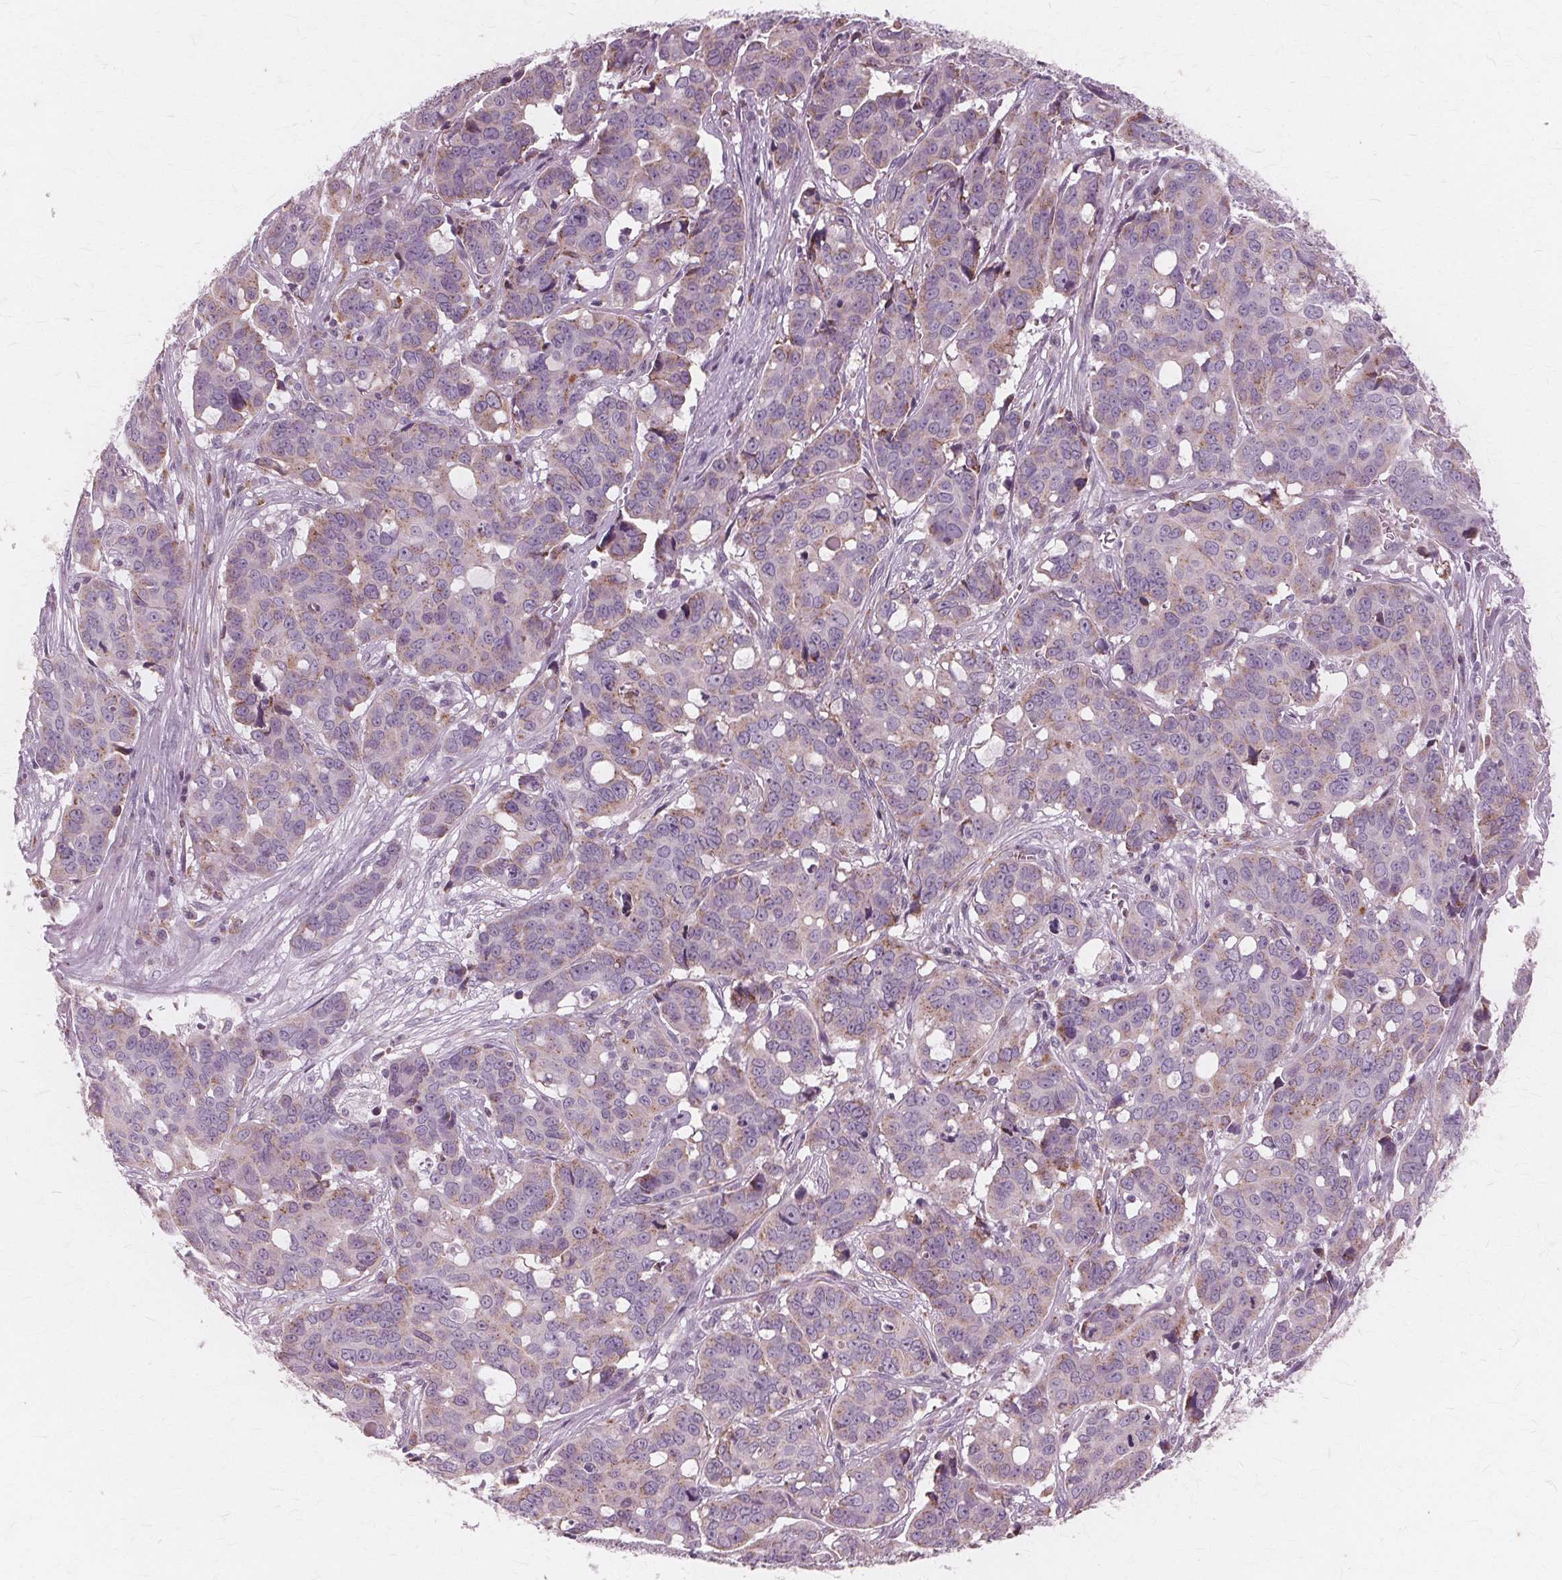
{"staining": {"intensity": "weak", "quantity": "<25%", "location": "cytoplasmic/membranous"}, "tissue": "ovarian cancer", "cell_type": "Tumor cells", "image_type": "cancer", "snomed": [{"axis": "morphology", "description": "Carcinoma, endometroid"}, {"axis": "topography", "description": "Ovary"}], "caption": "High power microscopy micrograph of an immunohistochemistry (IHC) micrograph of ovarian cancer, revealing no significant expression in tumor cells. The staining was performed using DAB to visualize the protein expression in brown, while the nuclei were stained in blue with hematoxylin (Magnification: 20x).", "gene": "DNASE2", "patient": {"sex": "female", "age": 78}}